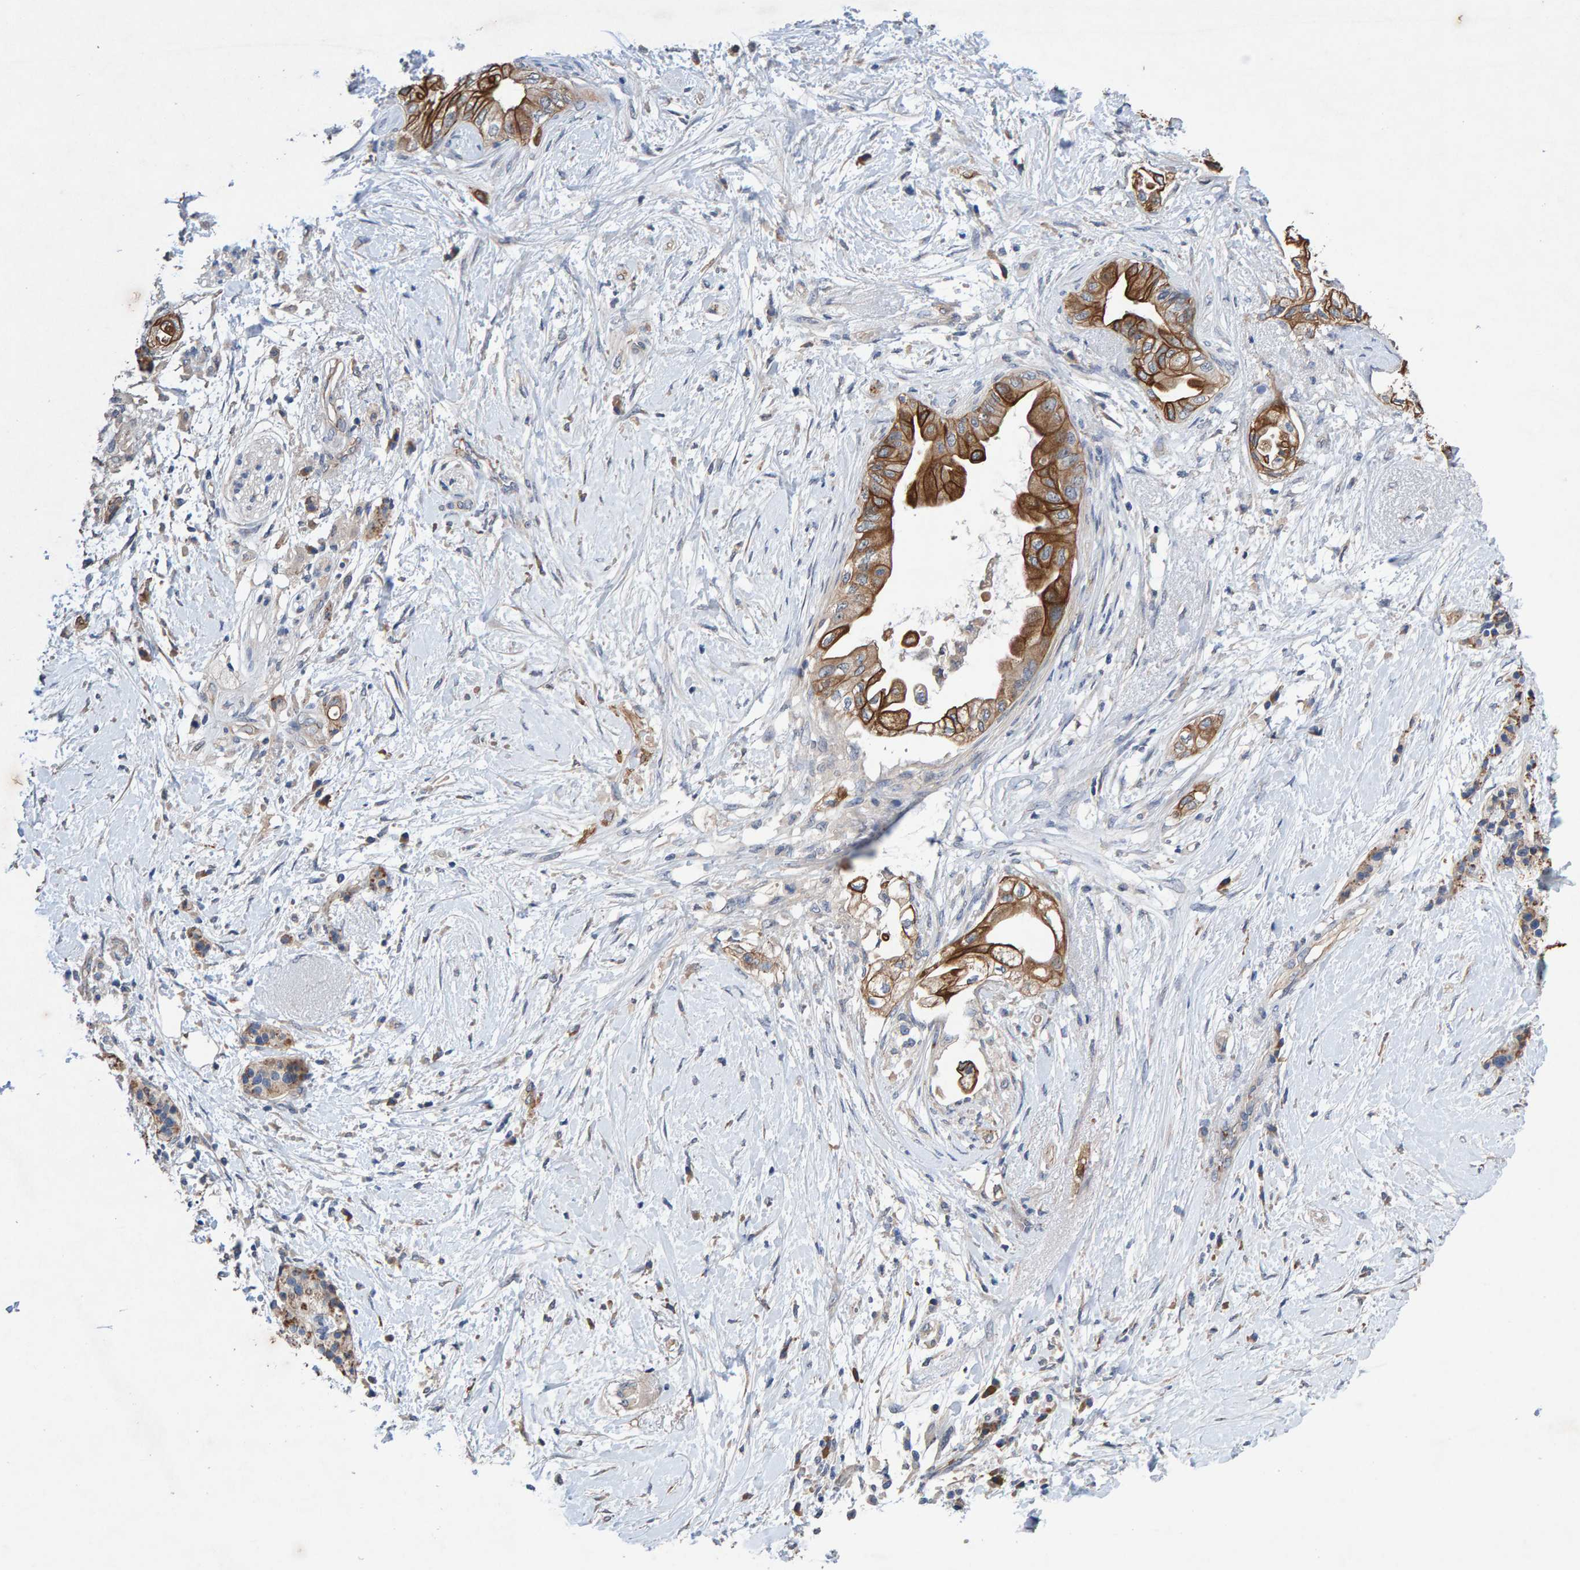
{"staining": {"intensity": "strong", "quantity": ">75%", "location": "cytoplasmic/membranous"}, "tissue": "pancreatic cancer", "cell_type": "Tumor cells", "image_type": "cancer", "snomed": [{"axis": "morphology", "description": "Normal tissue, NOS"}, {"axis": "morphology", "description": "Adenocarcinoma, NOS"}, {"axis": "topography", "description": "Pancreas"}, {"axis": "topography", "description": "Duodenum"}], "caption": "Pancreatic cancer tissue shows strong cytoplasmic/membranous staining in about >75% of tumor cells, visualized by immunohistochemistry. (brown staining indicates protein expression, while blue staining denotes nuclei).", "gene": "EFR3A", "patient": {"sex": "female", "age": 60}}